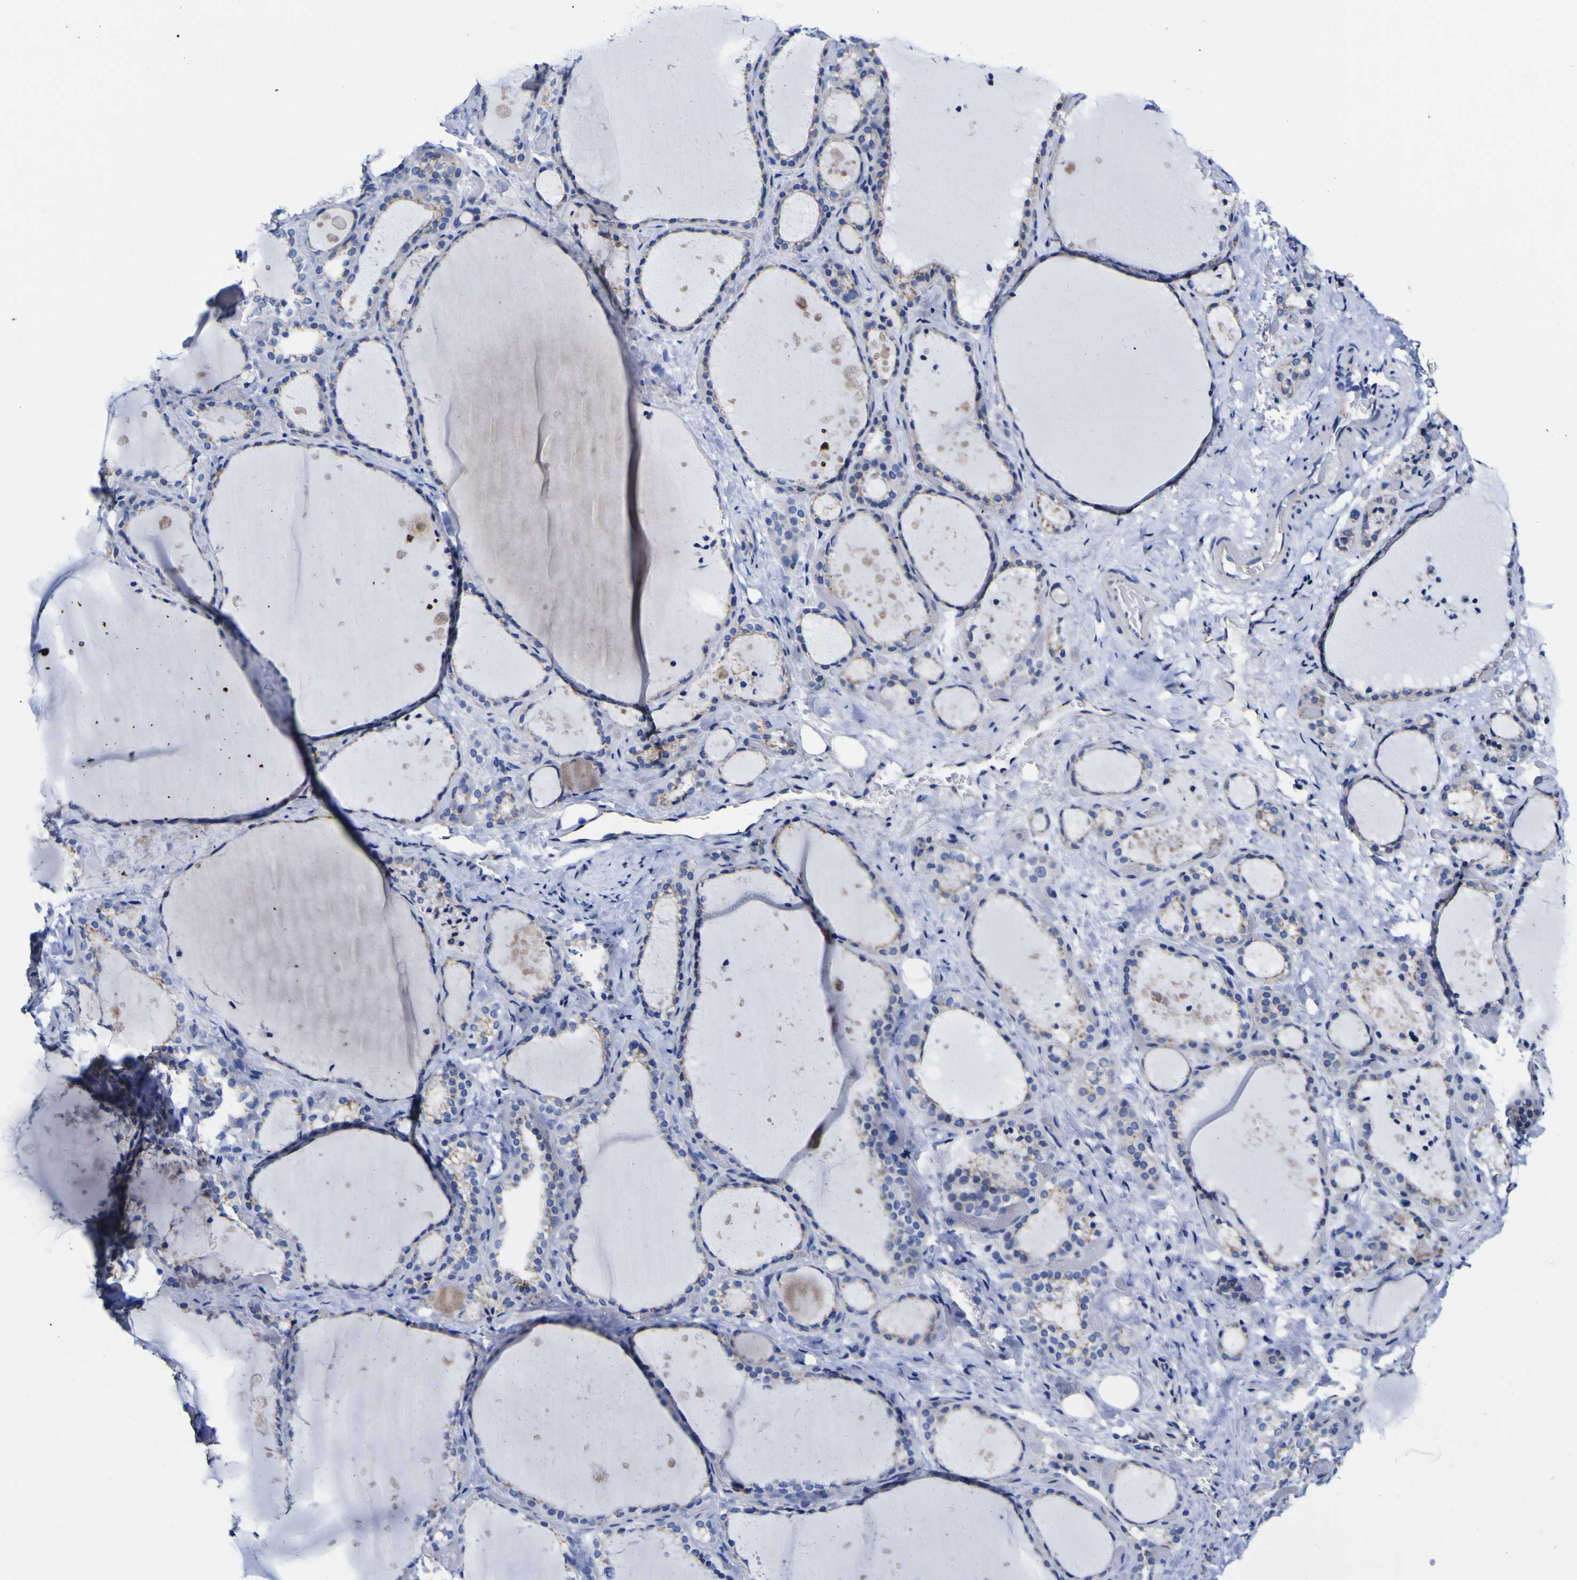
{"staining": {"intensity": "moderate", "quantity": "<25%", "location": "cytoplasmic/membranous"}, "tissue": "thyroid gland", "cell_type": "Glandular cells", "image_type": "normal", "snomed": [{"axis": "morphology", "description": "Normal tissue, NOS"}, {"axis": "topography", "description": "Thyroid gland"}], "caption": "DAB (3,3'-diaminobenzidine) immunohistochemical staining of unremarkable thyroid gland exhibits moderate cytoplasmic/membranous protein expression in approximately <25% of glandular cells. Ihc stains the protein in brown and the nuclei are stained blue.", "gene": "GOLM1", "patient": {"sex": "female", "age": 44}}